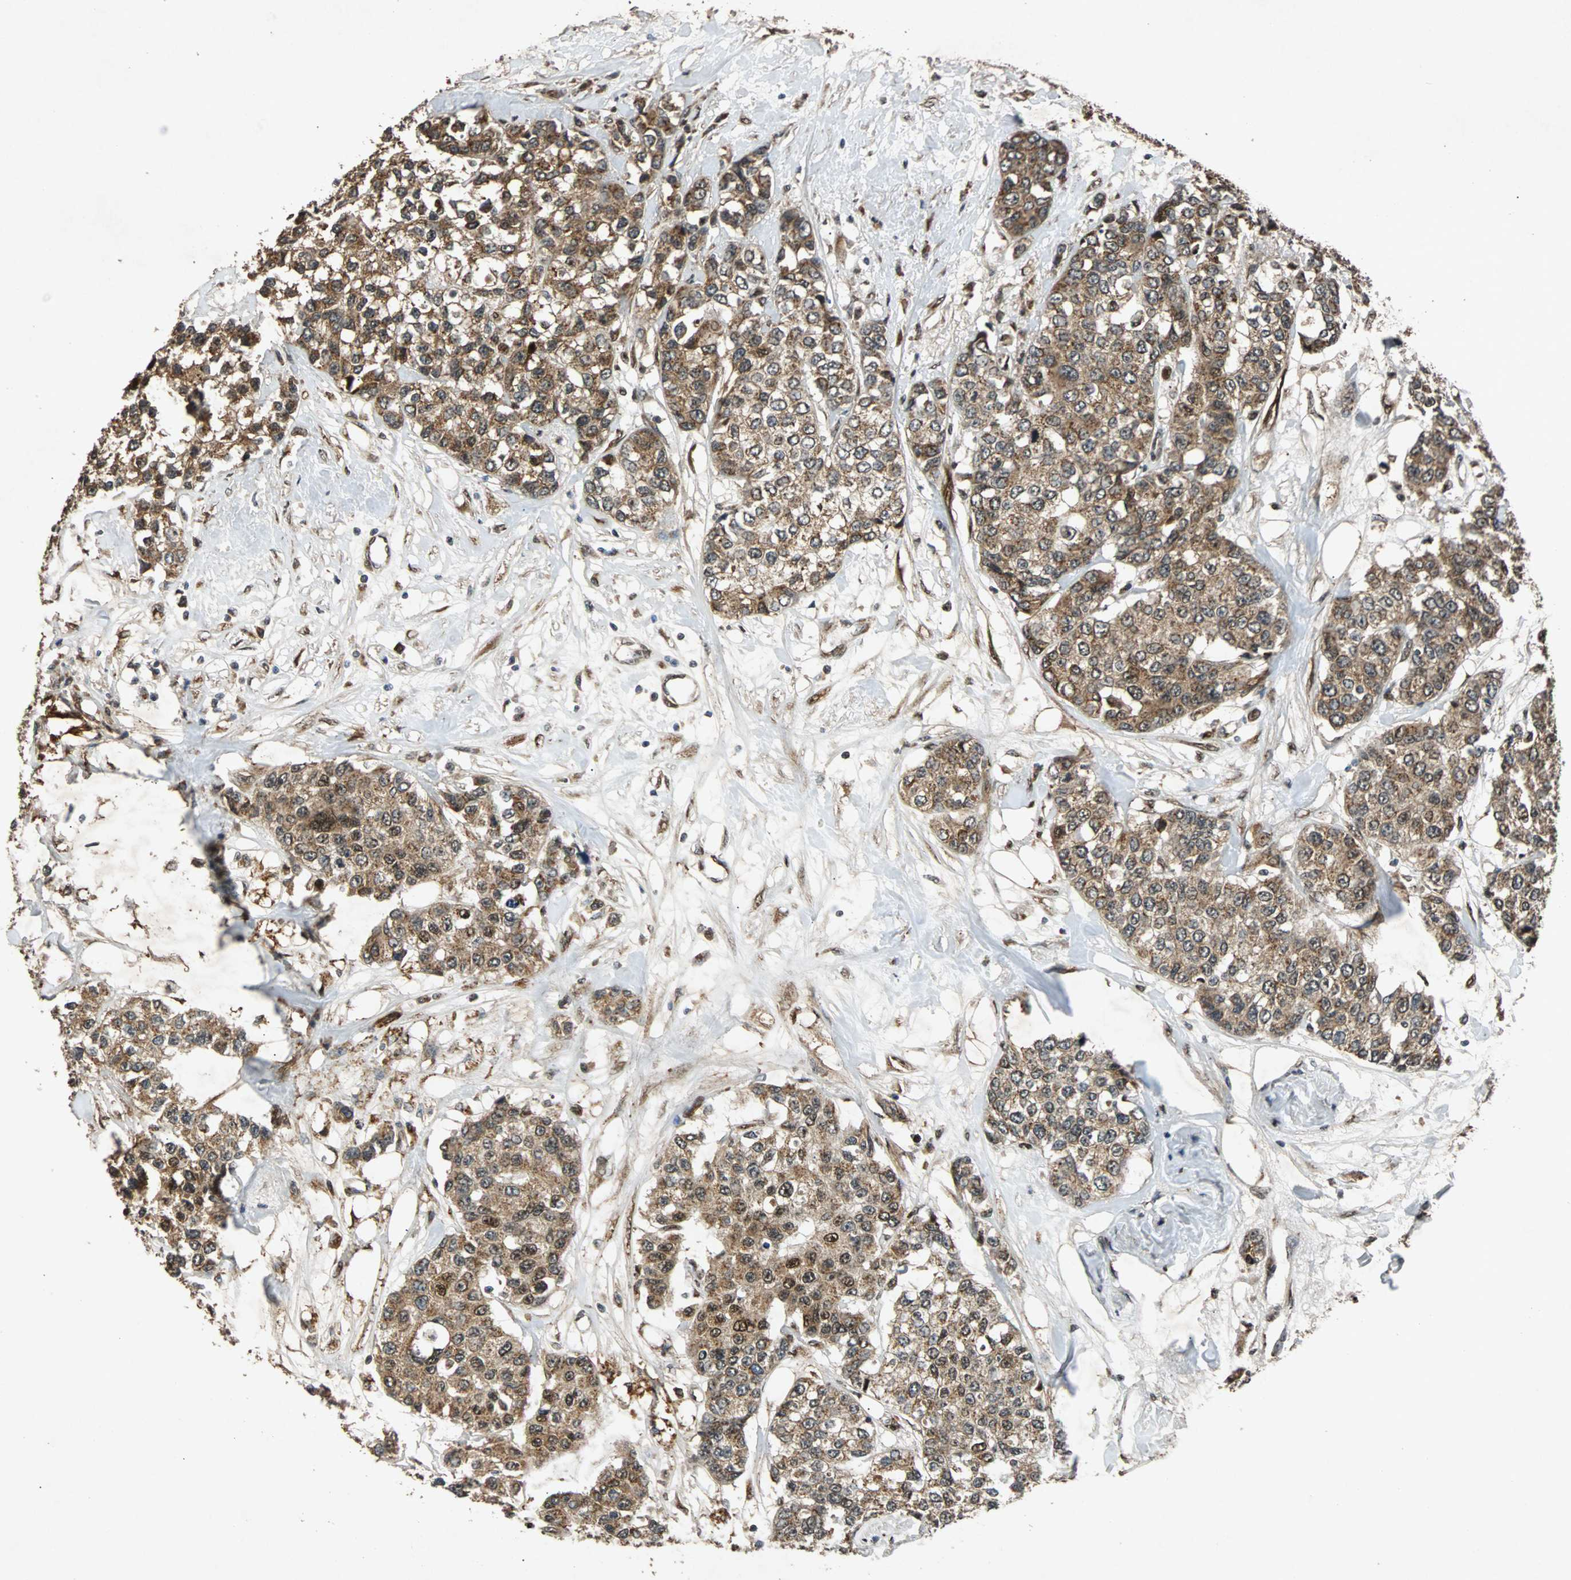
{"staining": {"intensity": "moderate", "quantity": ">75%", "location": "cytoplasmic/membranous,nuclear"}, "tissue": "breast cancer", "cell_type": "Tumor cells", "image_type": "cancer", "snomed": [{"axis": "morphology", "description": "Duct carcinoma"}, {"axis": "topography", "description": "Breast"}], "caption": "Immunohistochemistry (IHC) histopathology image of neoplastic tissue: intraductal carcinoma (breast) stained using IHC reveals medium levels of moderate protein expression localized specifically in the cytoplasmic/membranous and nuclear of tumor cells, appearing as a cytoplasmic/membranous and nuclear brown color.", "gene": "USP31", "patient": {"sex": "female", "age": 51}}